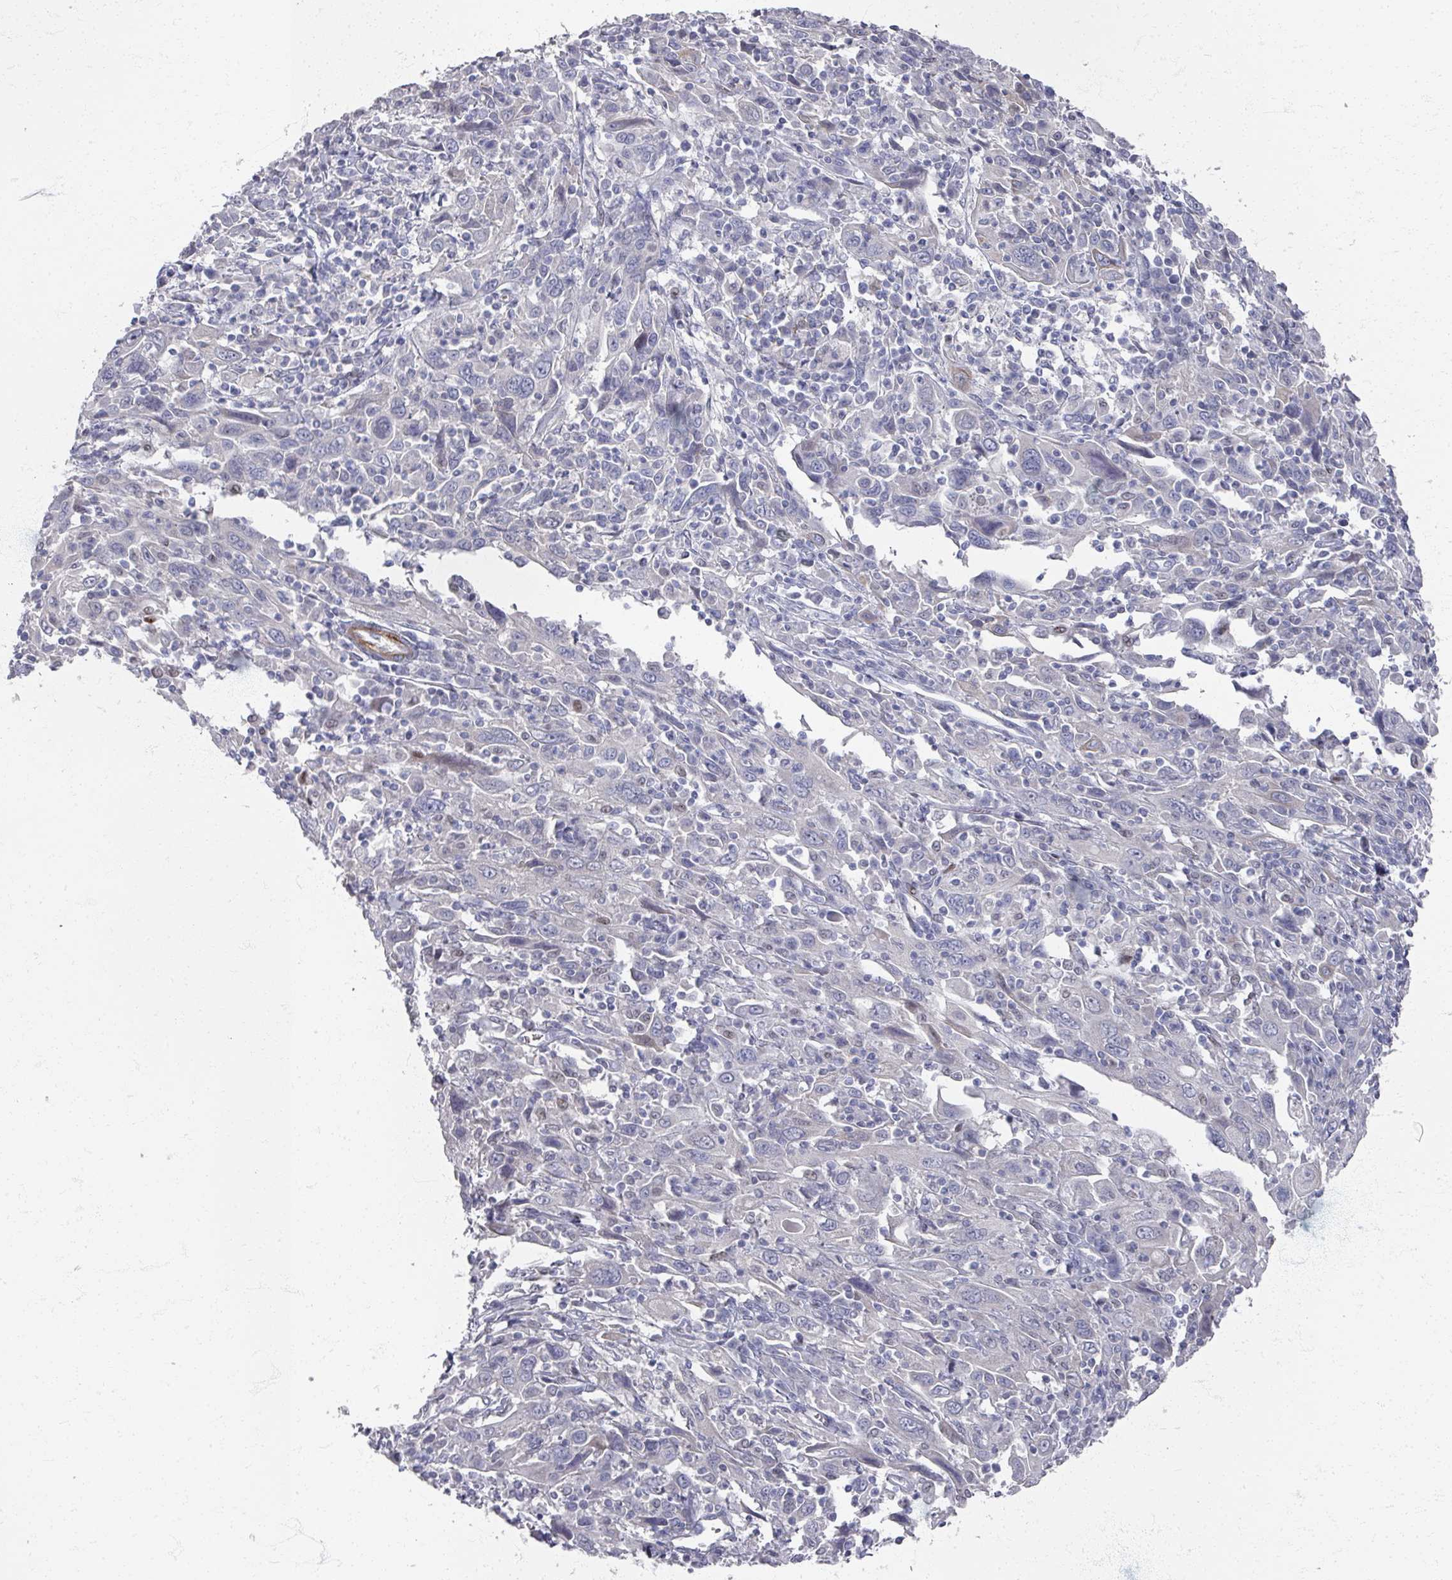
{"staining": {"intensity": "negative", "quantity": "none", "location": "none"}, "tissue": "cervical cancer", "cell_type": "Tumor cells", "image_type": "cancer", "snomed": [{"axis": "morphology", "description": "Squamous cell carcinoma, NOS"}, {"axis": "topography", "description": "Cervix"}], "caption": "Immunohistochemistry of human cervical cancer exhibits no positivity in tumor cells.", "gene": "TTYH3", "patient": {"sex": "female", "age": 46}}